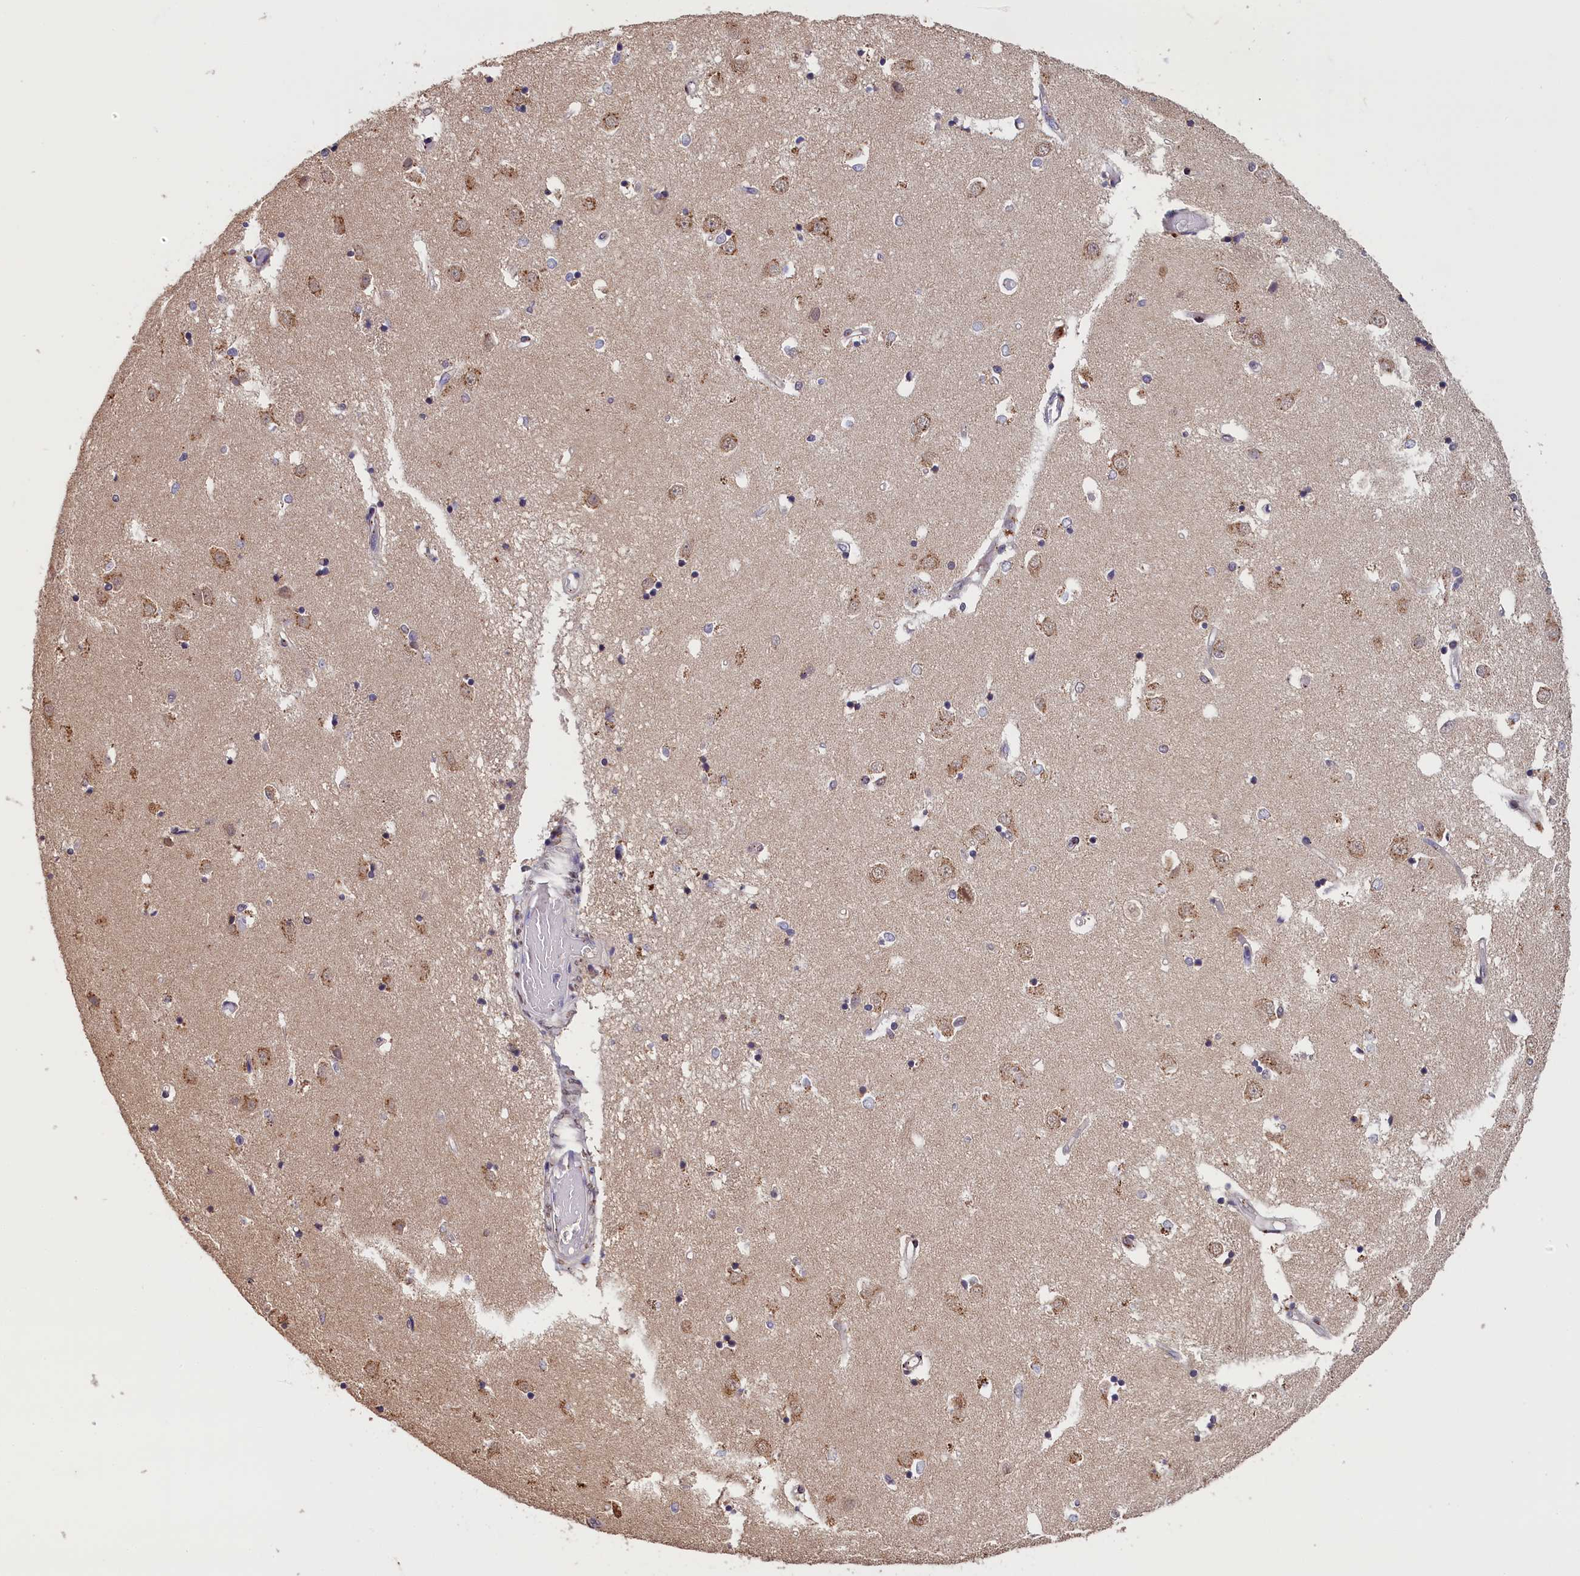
{"staining": {"intensity": "weak", "quantity": "<25%", "location": "cytoplasmic/membranous"}, "tissue": "caudate", "cell_type": "Glial cells", "image_type": "normal", "snomed": [{"axis": "morphology", "description": "Normal tissue, NOS"}, {"axis": "topography", "description": "Lateral ventricle wall"}], "caption": "Immunohistochemistry histopathology image of unremarkable caudate stained for a protein (brown), which shows no expression in glial cells. The staining was performed using DAB to visualize the protein expression in brown, while the nuclei were stained in blue with hematoxylin (Magnification: 20x).", "gene": "PIGQ", "patient": {"sex": "male", "age": 45}}